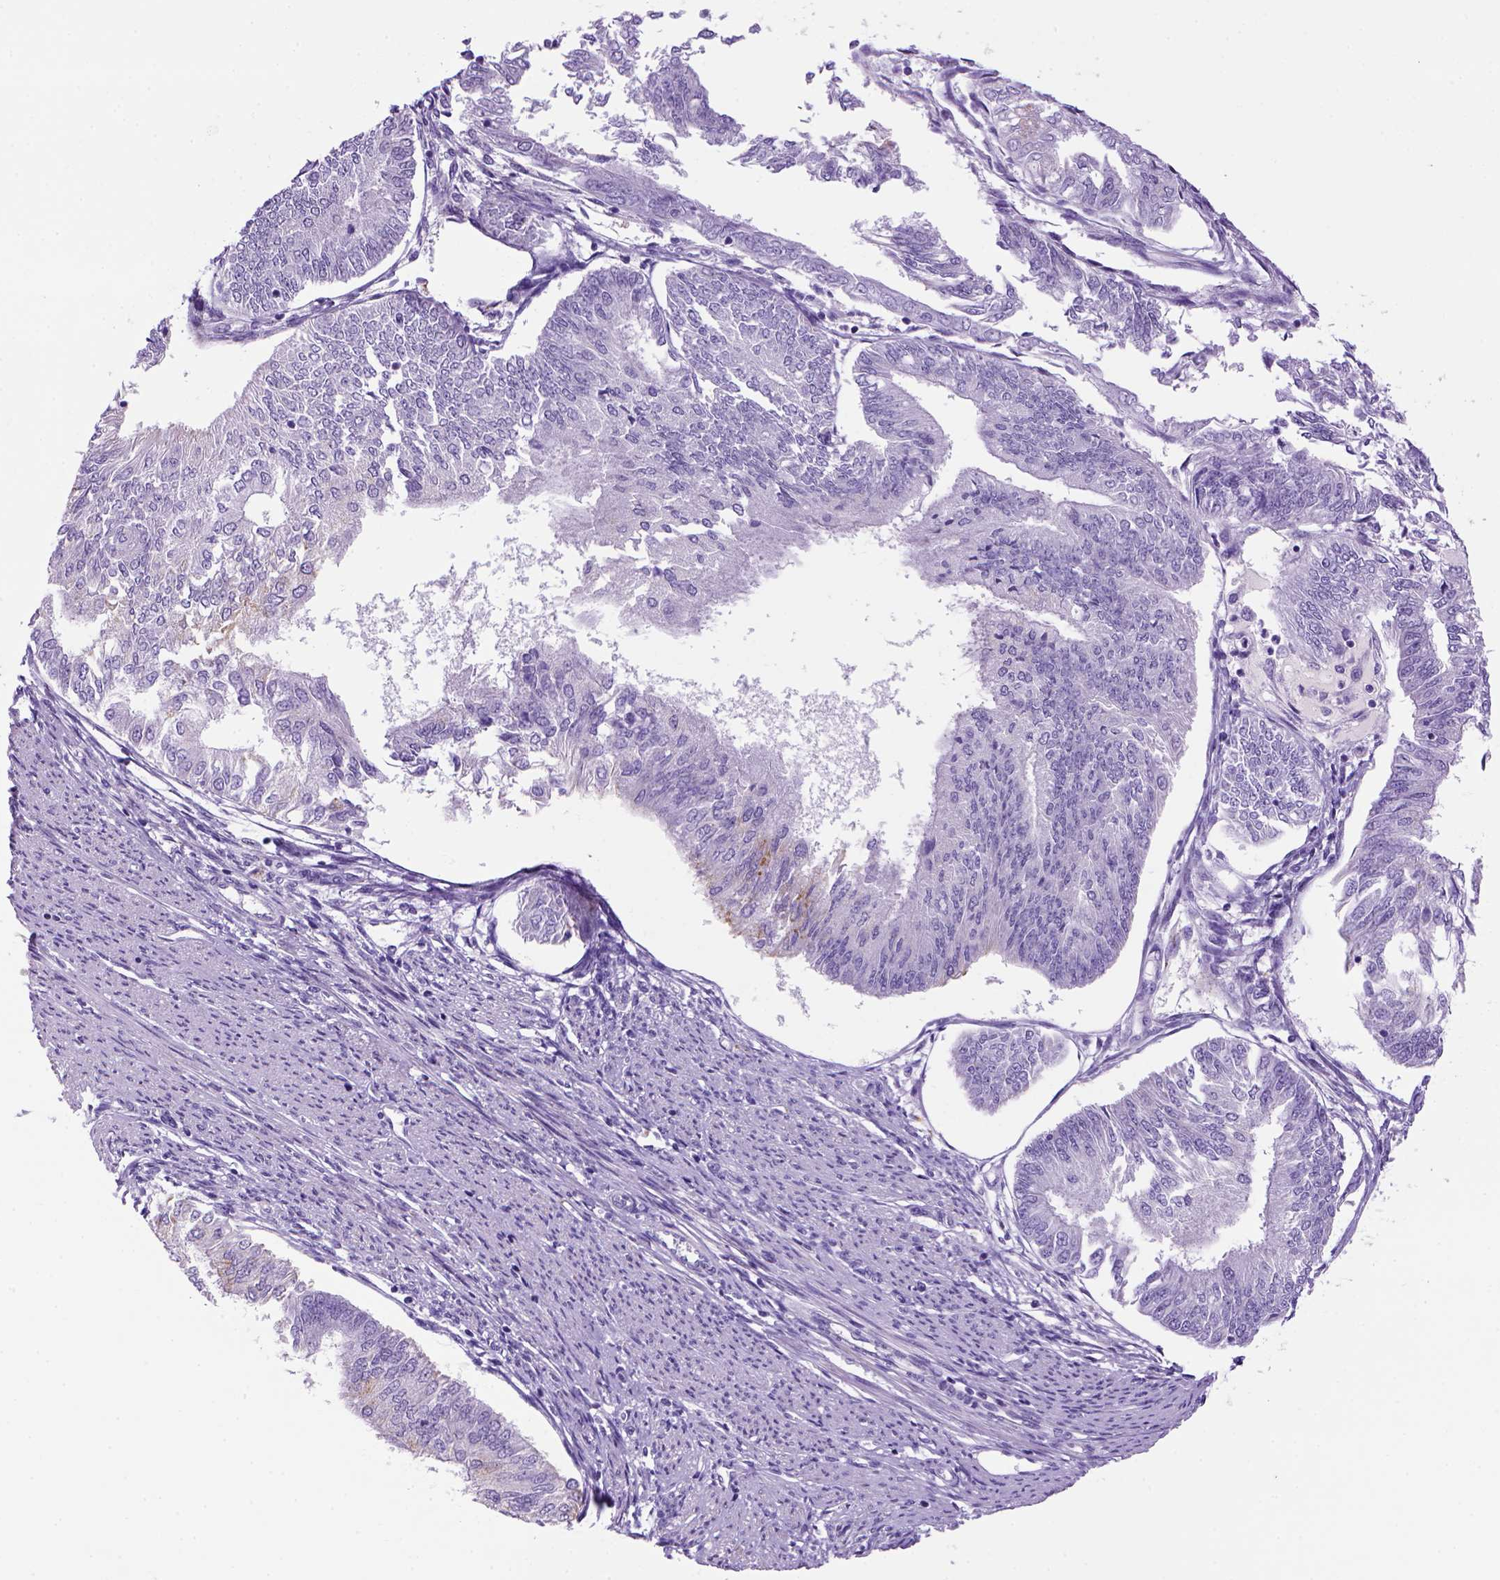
{"staining": {"intensity": "negative", "quantity": "none", "location": "none"}, "tissue": "endometrial cancer", "cell_type": "Tumor cells", "image_type": "cancer", "snomed": [{"axis": "morphology", "description": "Adenocarcinoma, NOS"}, {"axis": "topography", "description": "Endometrium"}], "caption": "This photomicrograph is of endometrial cancer stained with immunohistochemistry (IHC) to label a protein in brown with the nuclei are counter-stained blue. There is no staining in tumor cells.", "gene": "ARHGEF33", "patient": {"sex": "female", "age": 58}}